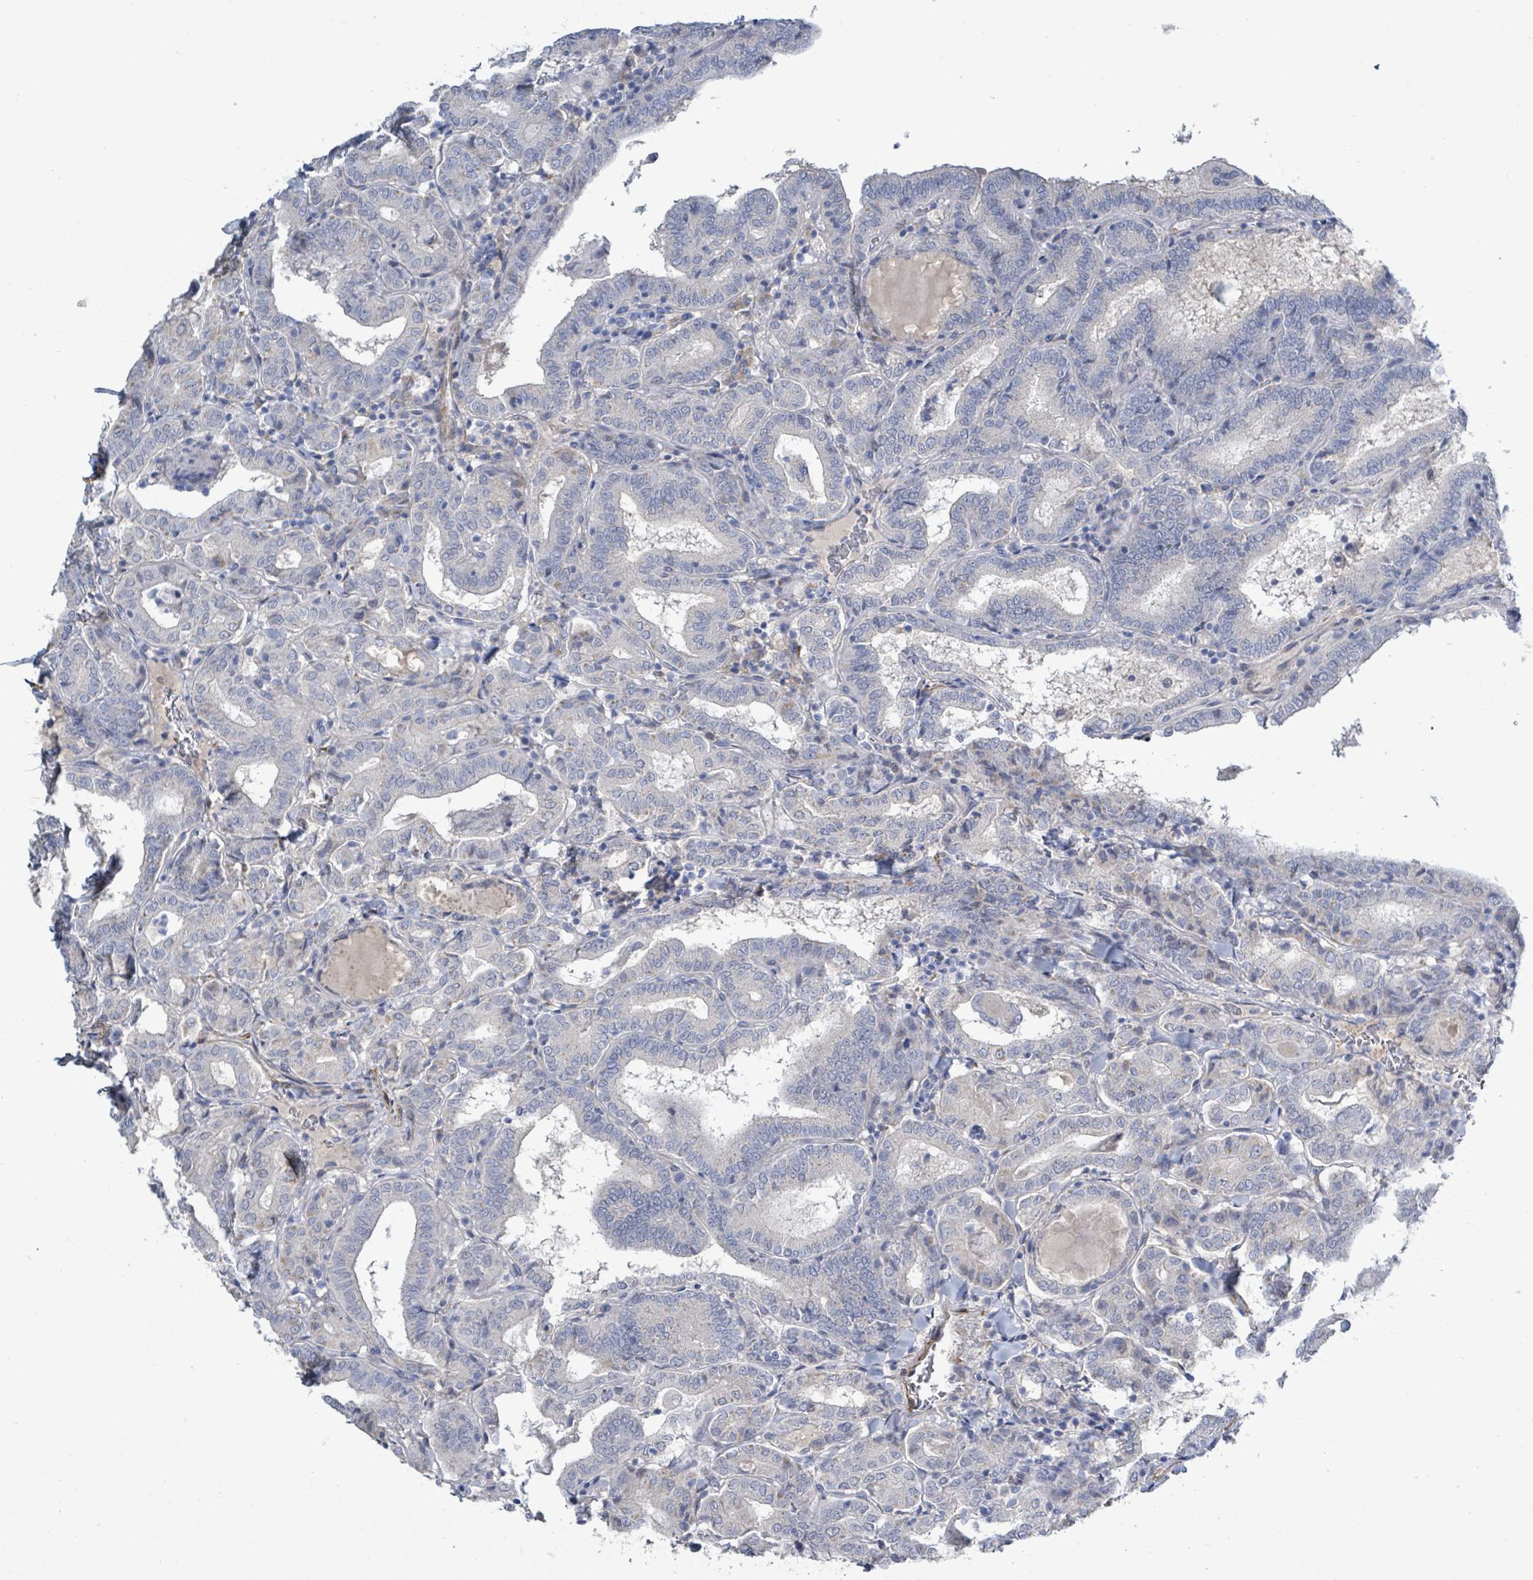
{"staining": {"intensity": "negative", "quantity": "none", "location": "none"}, "tissue": "thyroid cancer", "cell_type": "Tumor cells", "image_type": "cancer", "snomed": [{"axis": "morphology", "description": "Papillary adenocarcinoma, NOS"}, {"axis": "topography", "description": "Thyroid gland"}], "caption": "Immunohistochemistry (IHC) of human thyroid cancer reveals no positivity in tumor cells. (Stains: DAB (3,3'-diaminobenzidine) immunohistochemistry (IHC) with hematoxylin counter stain, Microscopy: brightfield microscopy at high magnification).", "gene": "DMRTC1B", "patient": {"sex": "female", "age": 72}}